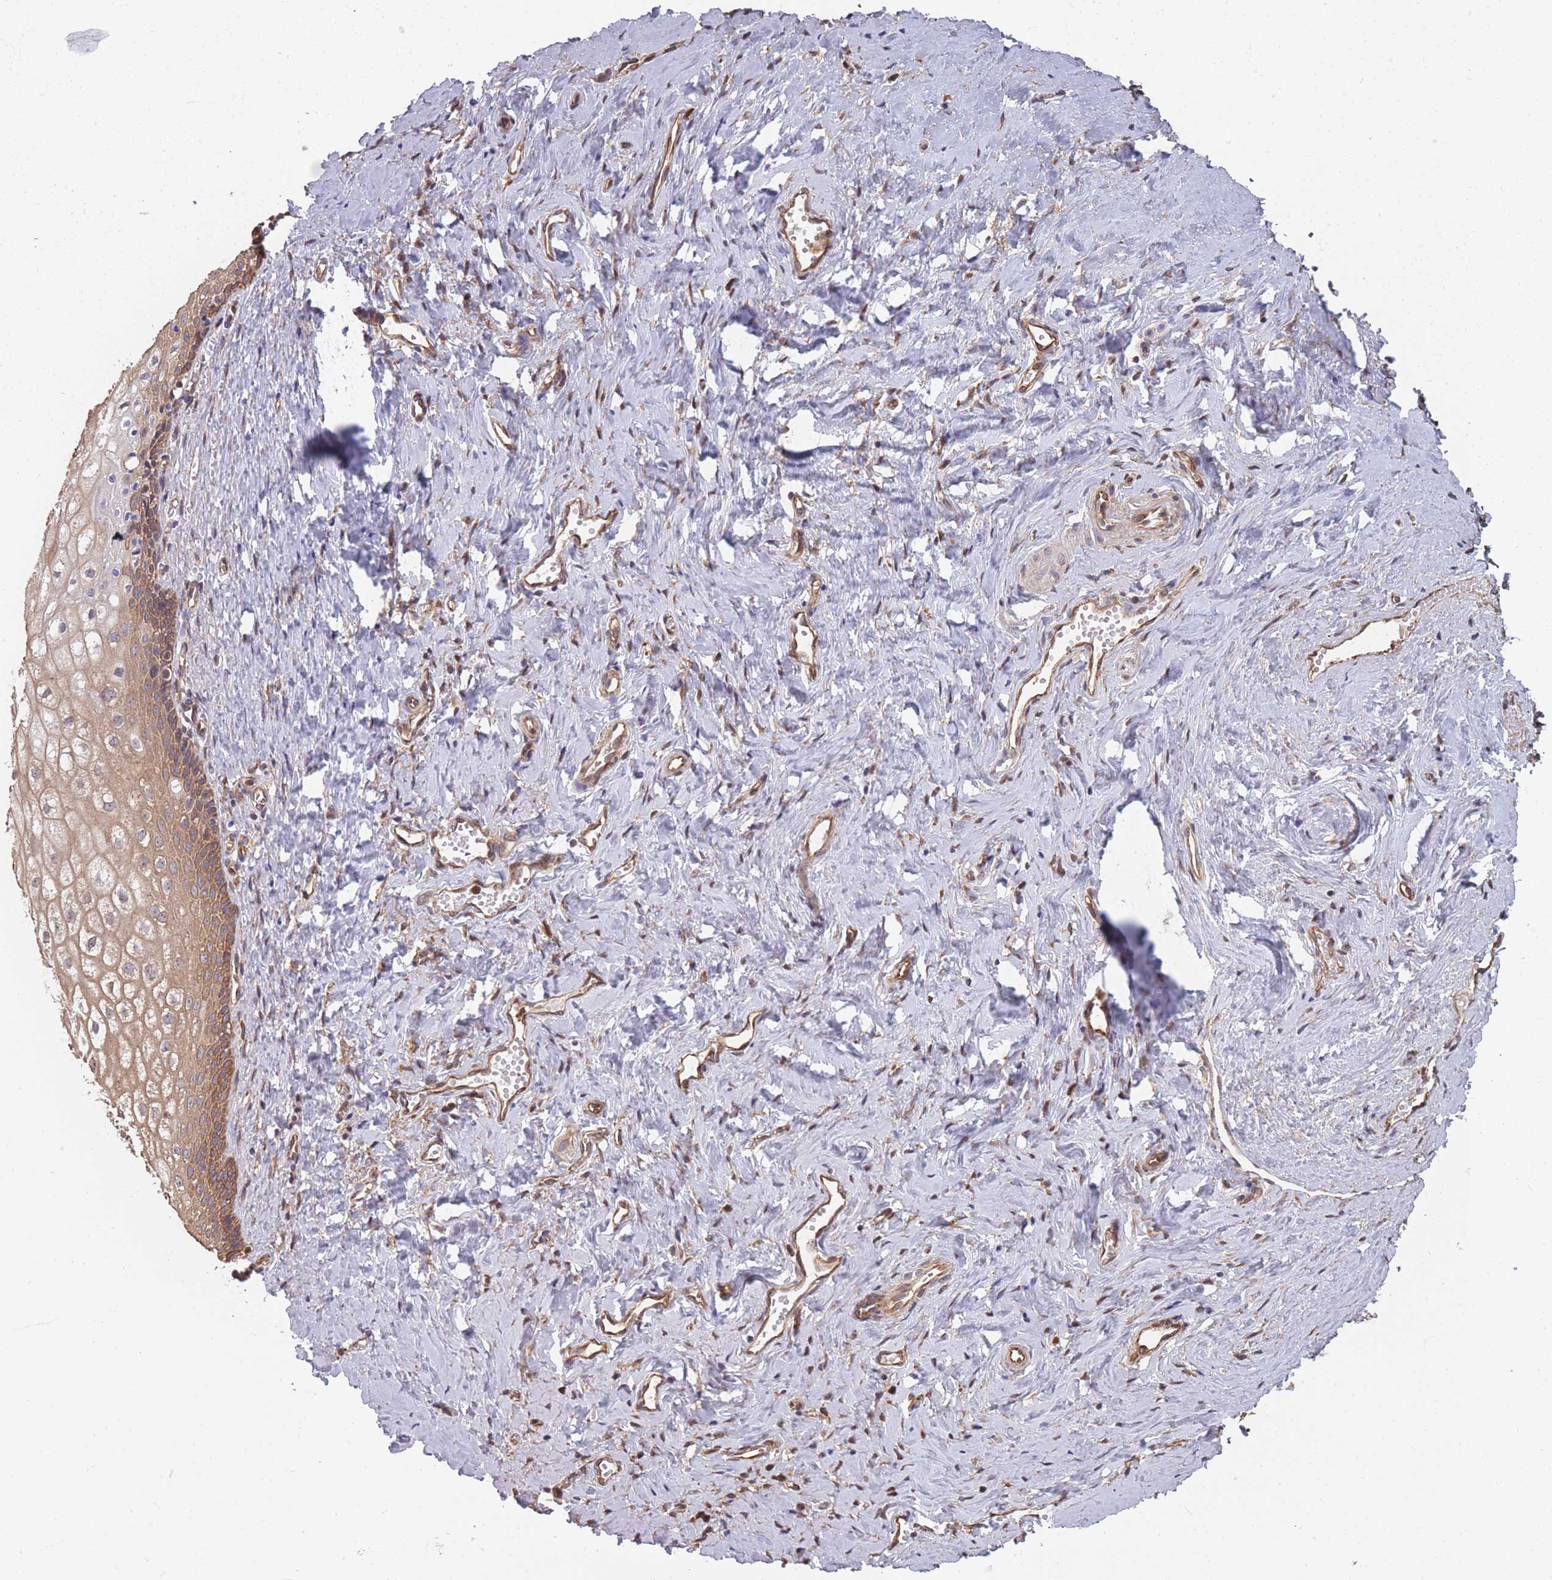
{"staining": {"intensity": "moderate", "quantity": ">75%", "location": "cytoplasmic/membranous"}, "tissue": "vagina", "cell_type": "Squamous epithelial cells", "image_type": "normal", "snomed": [{"axis": "morphology", "description": "Normal tissue, NOS"}, {"axis": "topography", "description": "Vagina"}], "caption": "A brown stain labels moderate cytoplasmic/membranous positivity of a protein in squamous epithelial cells of benign human vagina. The staining was performed using DAB (3,3'-diaminobenzidine), with brown indicating positive protein expression. Nuclei are stained blue with hematoxylin.", "gene": "ARL13B", "patient": {"sex": "female", "age": 59}}